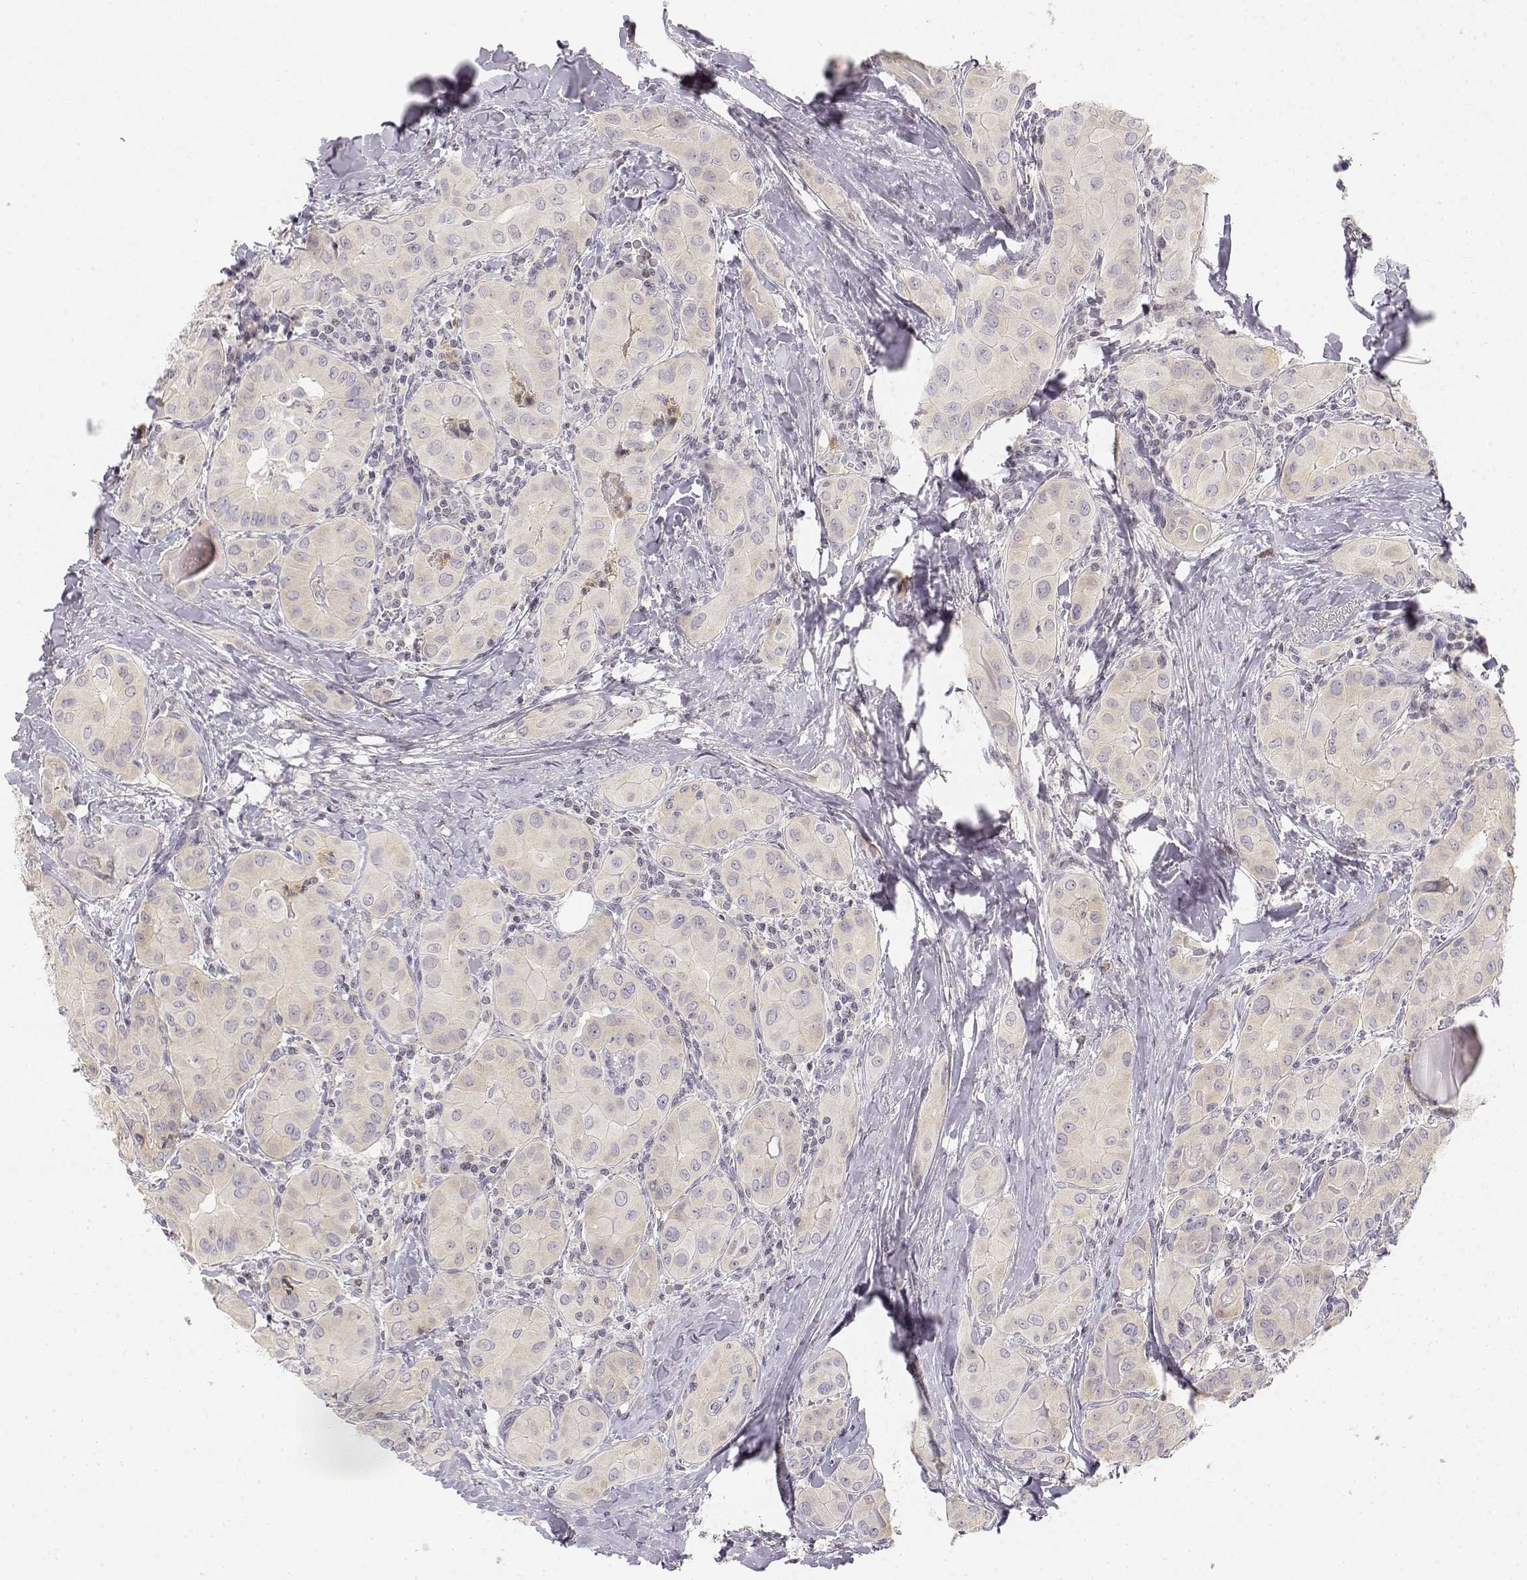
{"staining": {"intensity": "negative", "quantity": "none", "location": "none"}, "tissue": "thyroid cancer", "cell_type": "Tumor cells", "image_type": "cancer", "snomed": [{"axis": "morphology", "description": "Papillary adenocarcinoma, NOS"}, {"axis": "topography", "description": "Thyroid gland"}], "caption": "This is a image of IHC staining of thyroid papillary adenocarcinoma, which shows no expression in tumor cells.", "gene": "GLIPR1L2", "patient": {"sex": "female", "age": 37}}